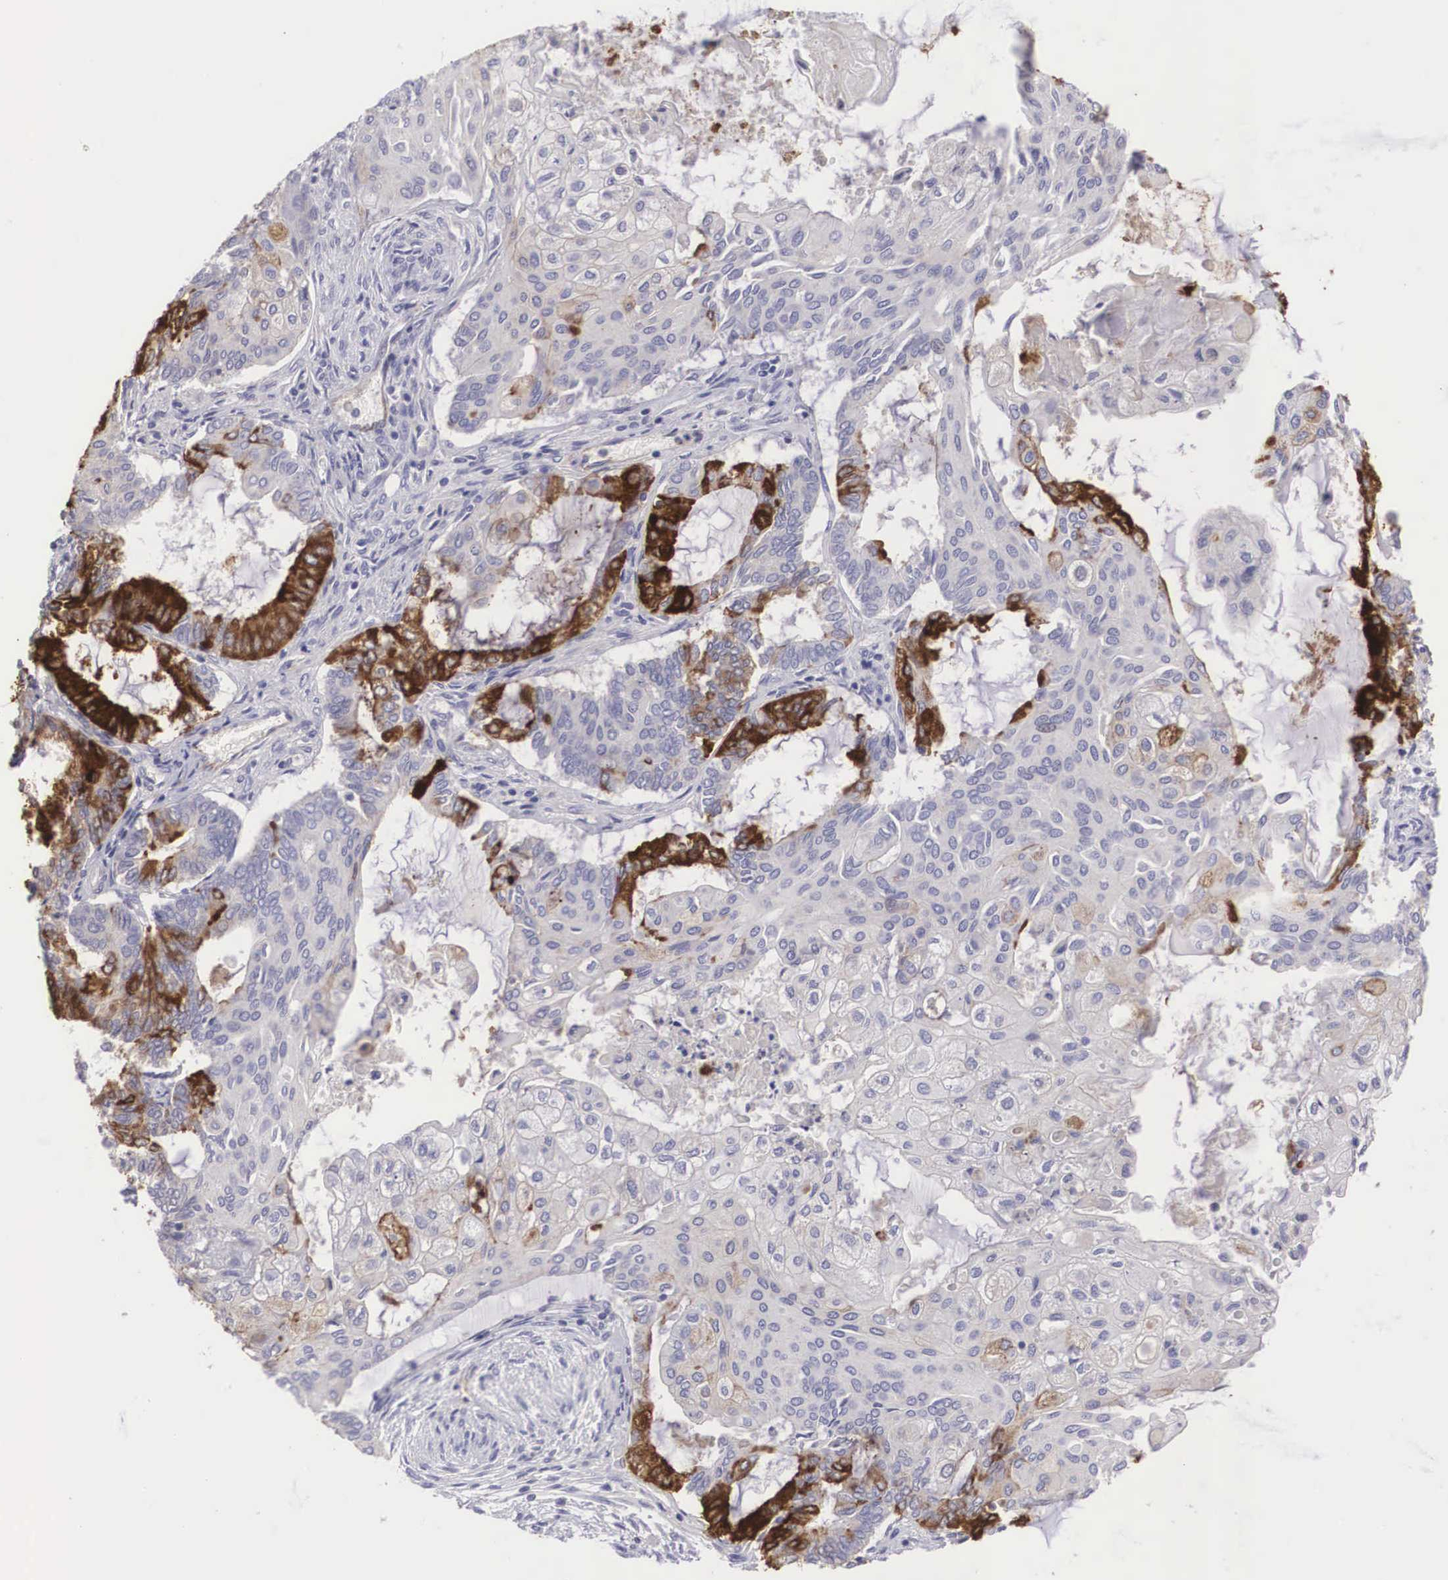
{"staining": {"intensity": "strong", "quantity": "<25%", "location": "cytoplasmic/membranous"}, "tissue": "endometrial cancer", "cell_type": "Tumor cells", "image_type": "cancer", "snomed": [{"axis": "morphology", "description": "Adenocarcinoma, NOS"}, {"axis": "topography", "description": "Endometrium"}], "caption": "A photomicrograph of human endometrial cancer stained for a protein displays strong cytoplasmic/membranous brown staining in tumor cells. (IHC, brightfield microscopy, high magnification).", "gene": "CLU", "patient": {"sex": "female", "age": 79}}